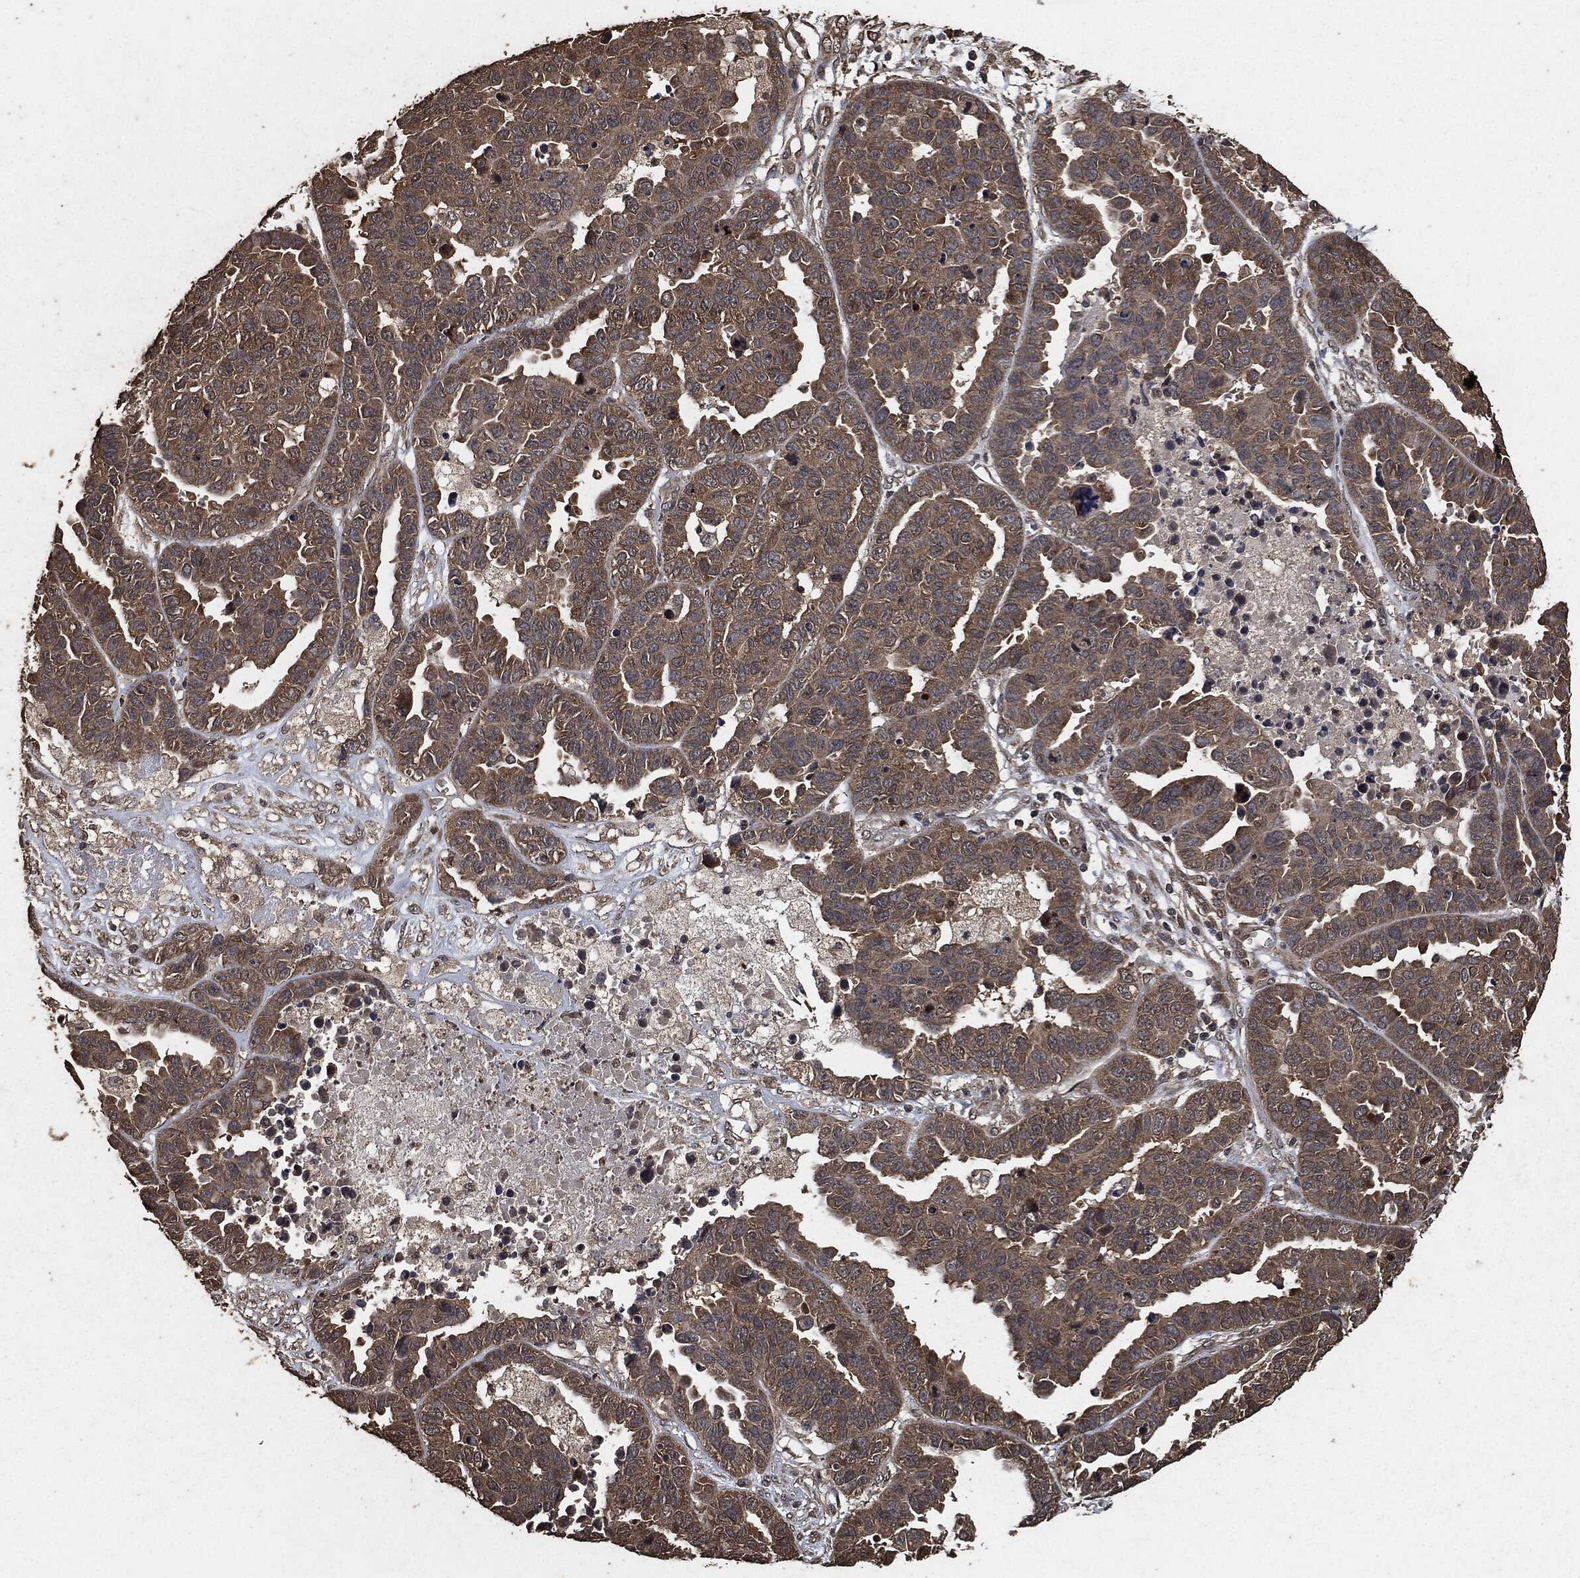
{"staining": {"intensity": "weak", "quantity": ">75%", "location": "cytoplasmic/membranous"}, "tissue": "ovarian cancer", "cell_type": "Tumor cells", "image_type": "cancer", "snomed": [{"axis": "morphology", "description": "Cystadenocarcinoma, serous, NOS"}, {"axis": "topography", "description": "Ovary"}], "caption": "Human serous cystadenocarcinoma (ovarian) stained with a brown dye demonstrates weak cytoplasmic/membranous positive staining in about >75% of tumor cells.", "gene": "AKT1S1", "patient": {"sex": "female", "age": 87}}